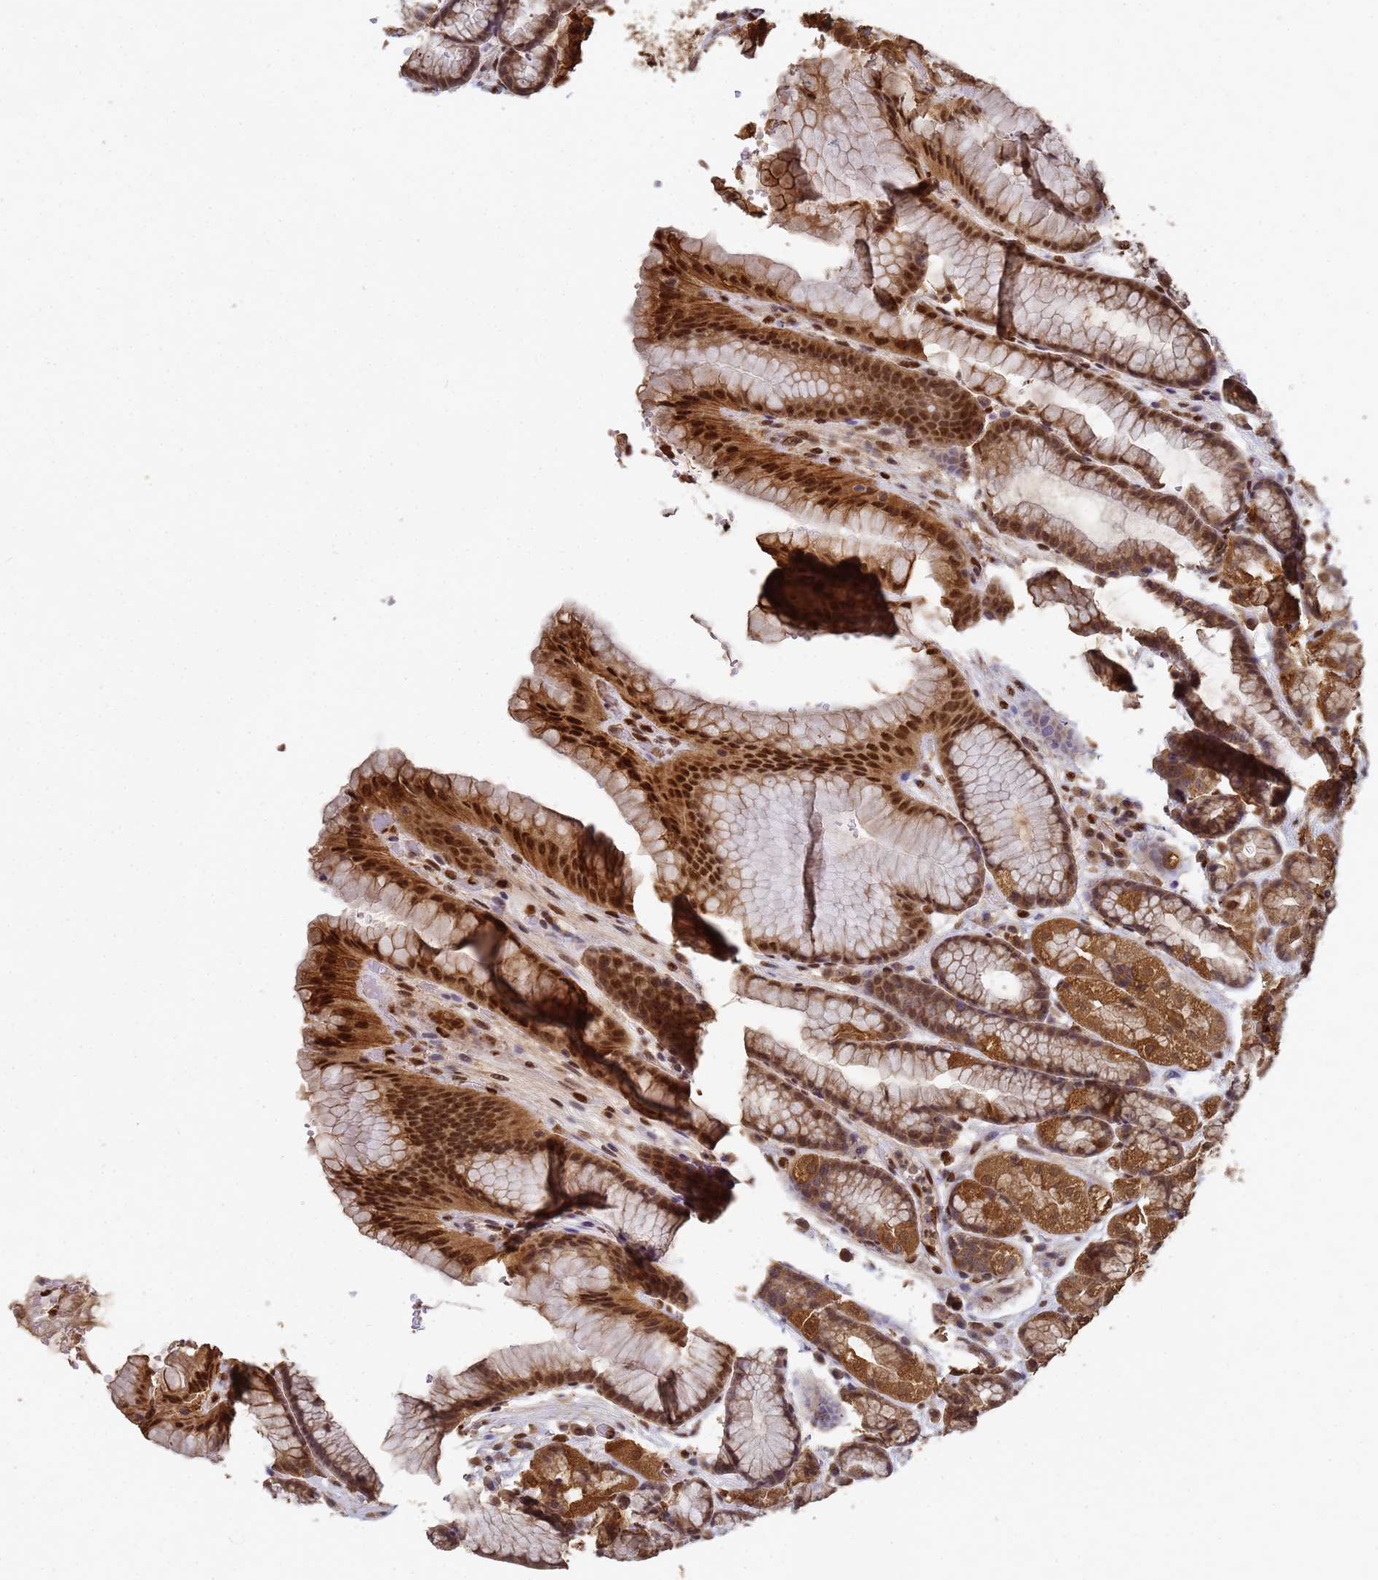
{"staining": {"intensity": "strong", "quantity": ">75%", "location": "cytoplasmic/membranous,nuclear"}, "tissue": "stomach", "cell_type": "Glandular cells", "image_type": "normal", "snomed": [{"axis": "morphology", "description": "Normal tissue, NOS"}, {"axis": "morphology", "description": "Adenocarcinoma, NOS"}, {"axis": "topography", "description": "Stomach"}], "caption": "Strong cytoplasmic/membranous,nuclear staining for a protein is present in approximately >75% of glandular cells of unremarkable stomach using IHC.", "gene": "SECISBP2", "patient": {"sex": "male", "age": 57}}